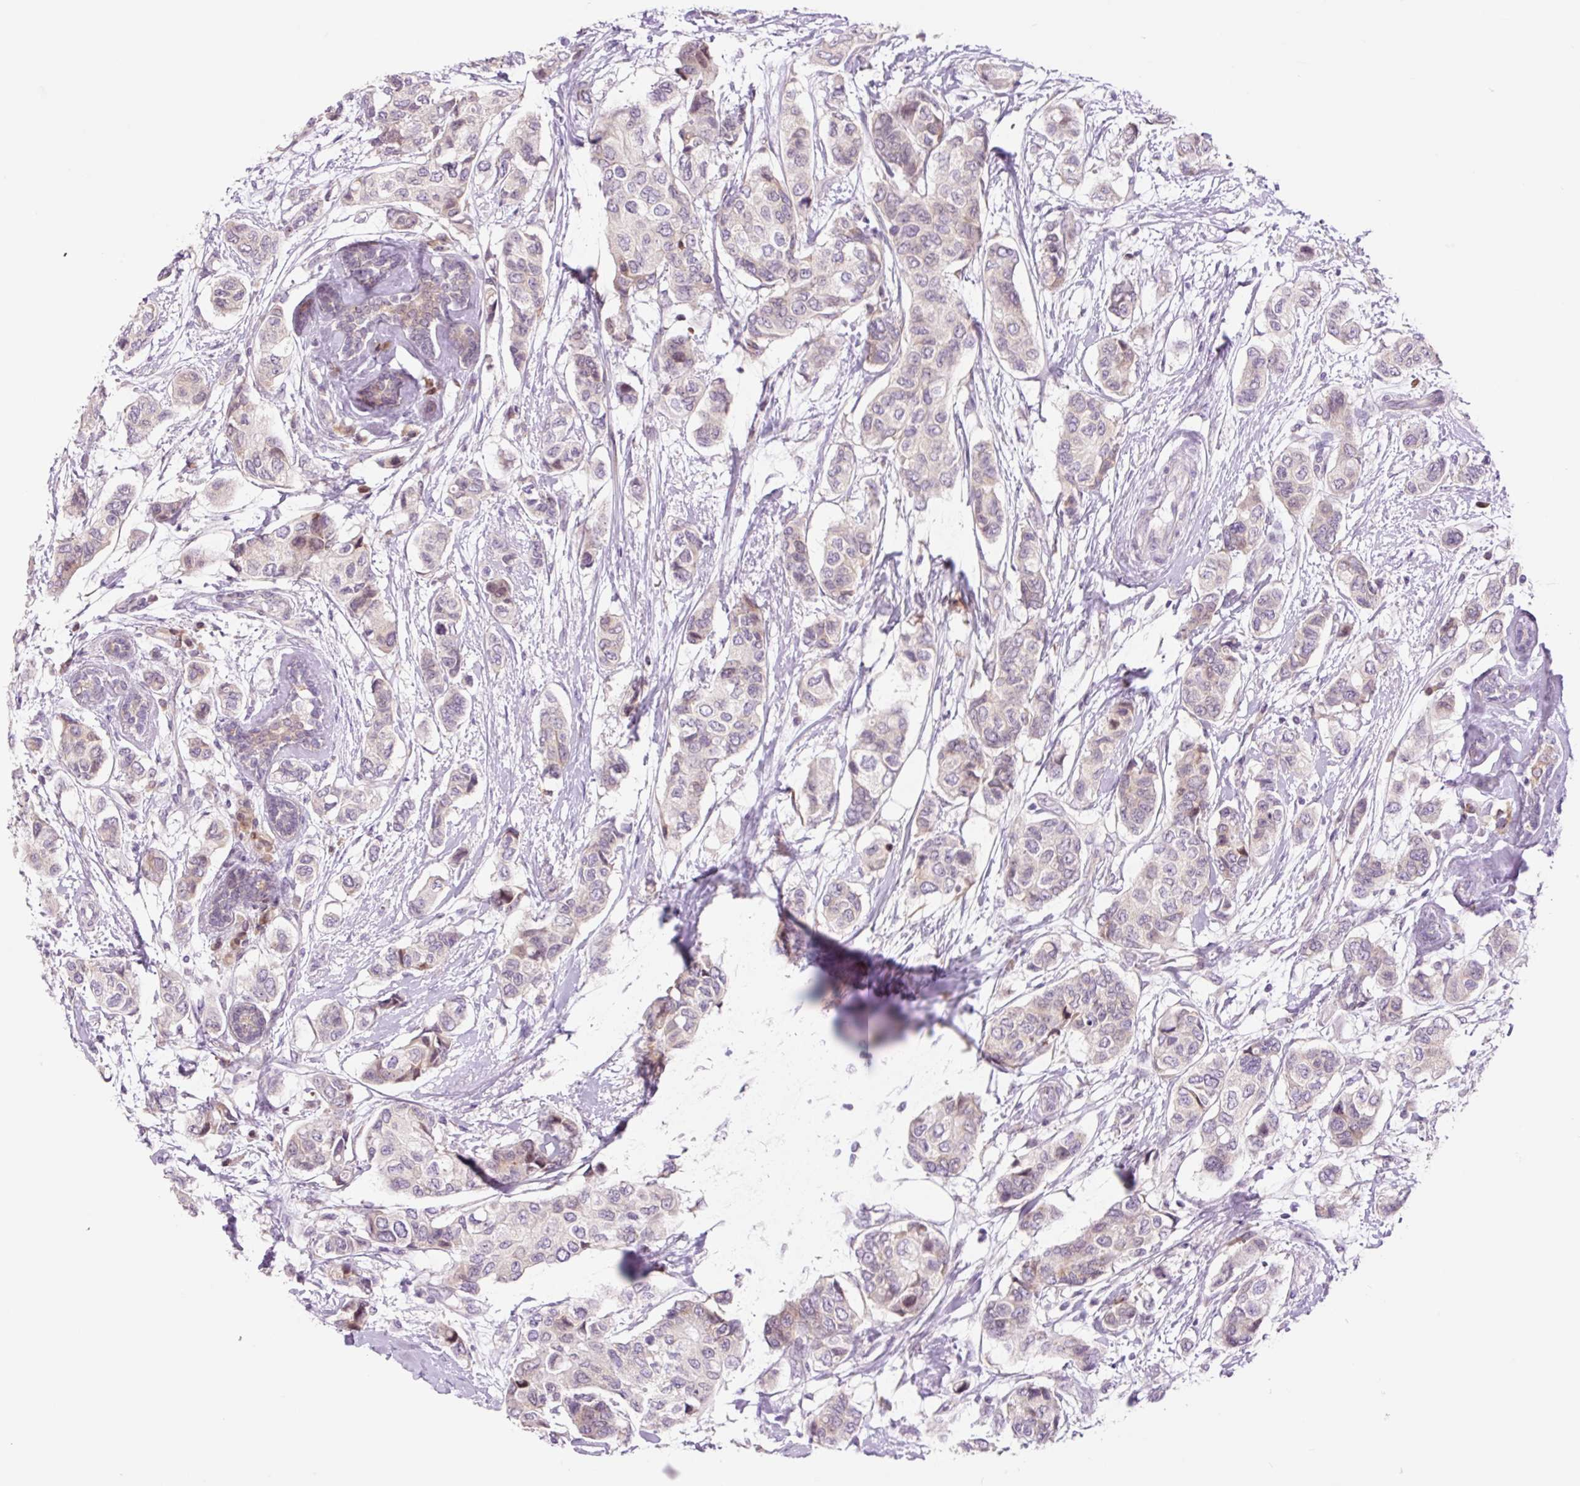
{"staining": {"intensity": "negative", "quantity": "none", "location": "none"}, "tissue": "breast cancer", "cell_type": "Tumor cells", "image_type": "cancer", "snomed": [{"axis": "morphology", "description": "Lobular carcinoma"}, {"axis": "topography", "description": "Breast"}], "caption": "Photomicrograph shows no significant protein positivity in tumor cells of breast lobular carcinoma.", "gene": "RPL41", "patient": {"sex": "female", "age": 51}}